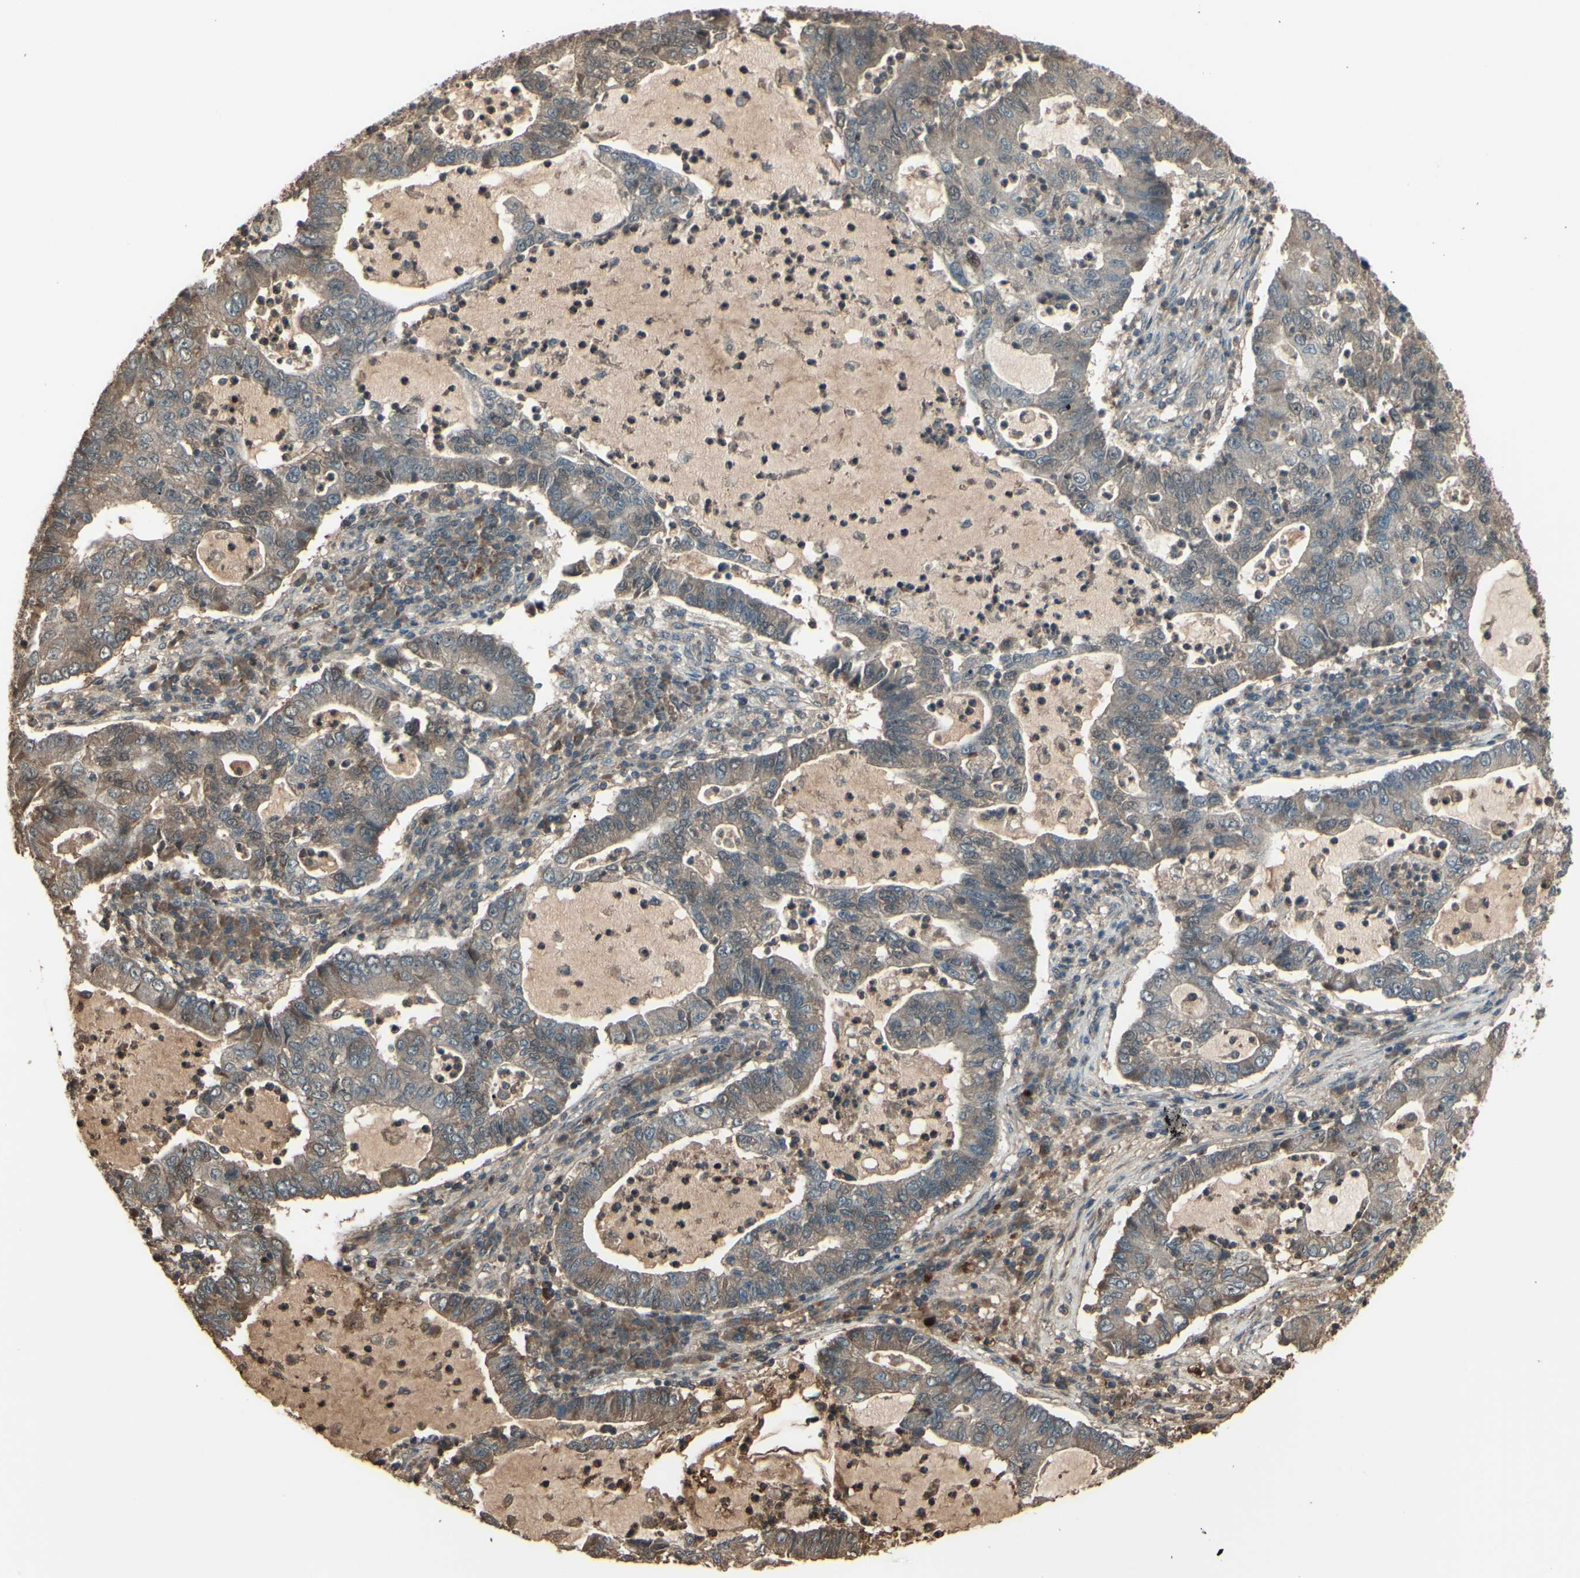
{"staining": {"intensity": "weak", "quantity": ">75%", "location": "cytoplasmic/membranous"}, "tissue": "lung cancer", "cell_type": "Tumor cells", "image_type": "cancer", "snomed": [{"axis": "morphology", "description": "Adenocarcinoma, NOS"}, {"axis": "topography", "description": "Lung"}], "caption": "High-power microscopy captured an immunohistochemistry image of adenocarcinoma (lung), revealing weak cytoplasmic/membranous staining in approximately >75% of tumor cells.", "gene": "GNAS", "patient": {"sex": "female", "age": 51}}